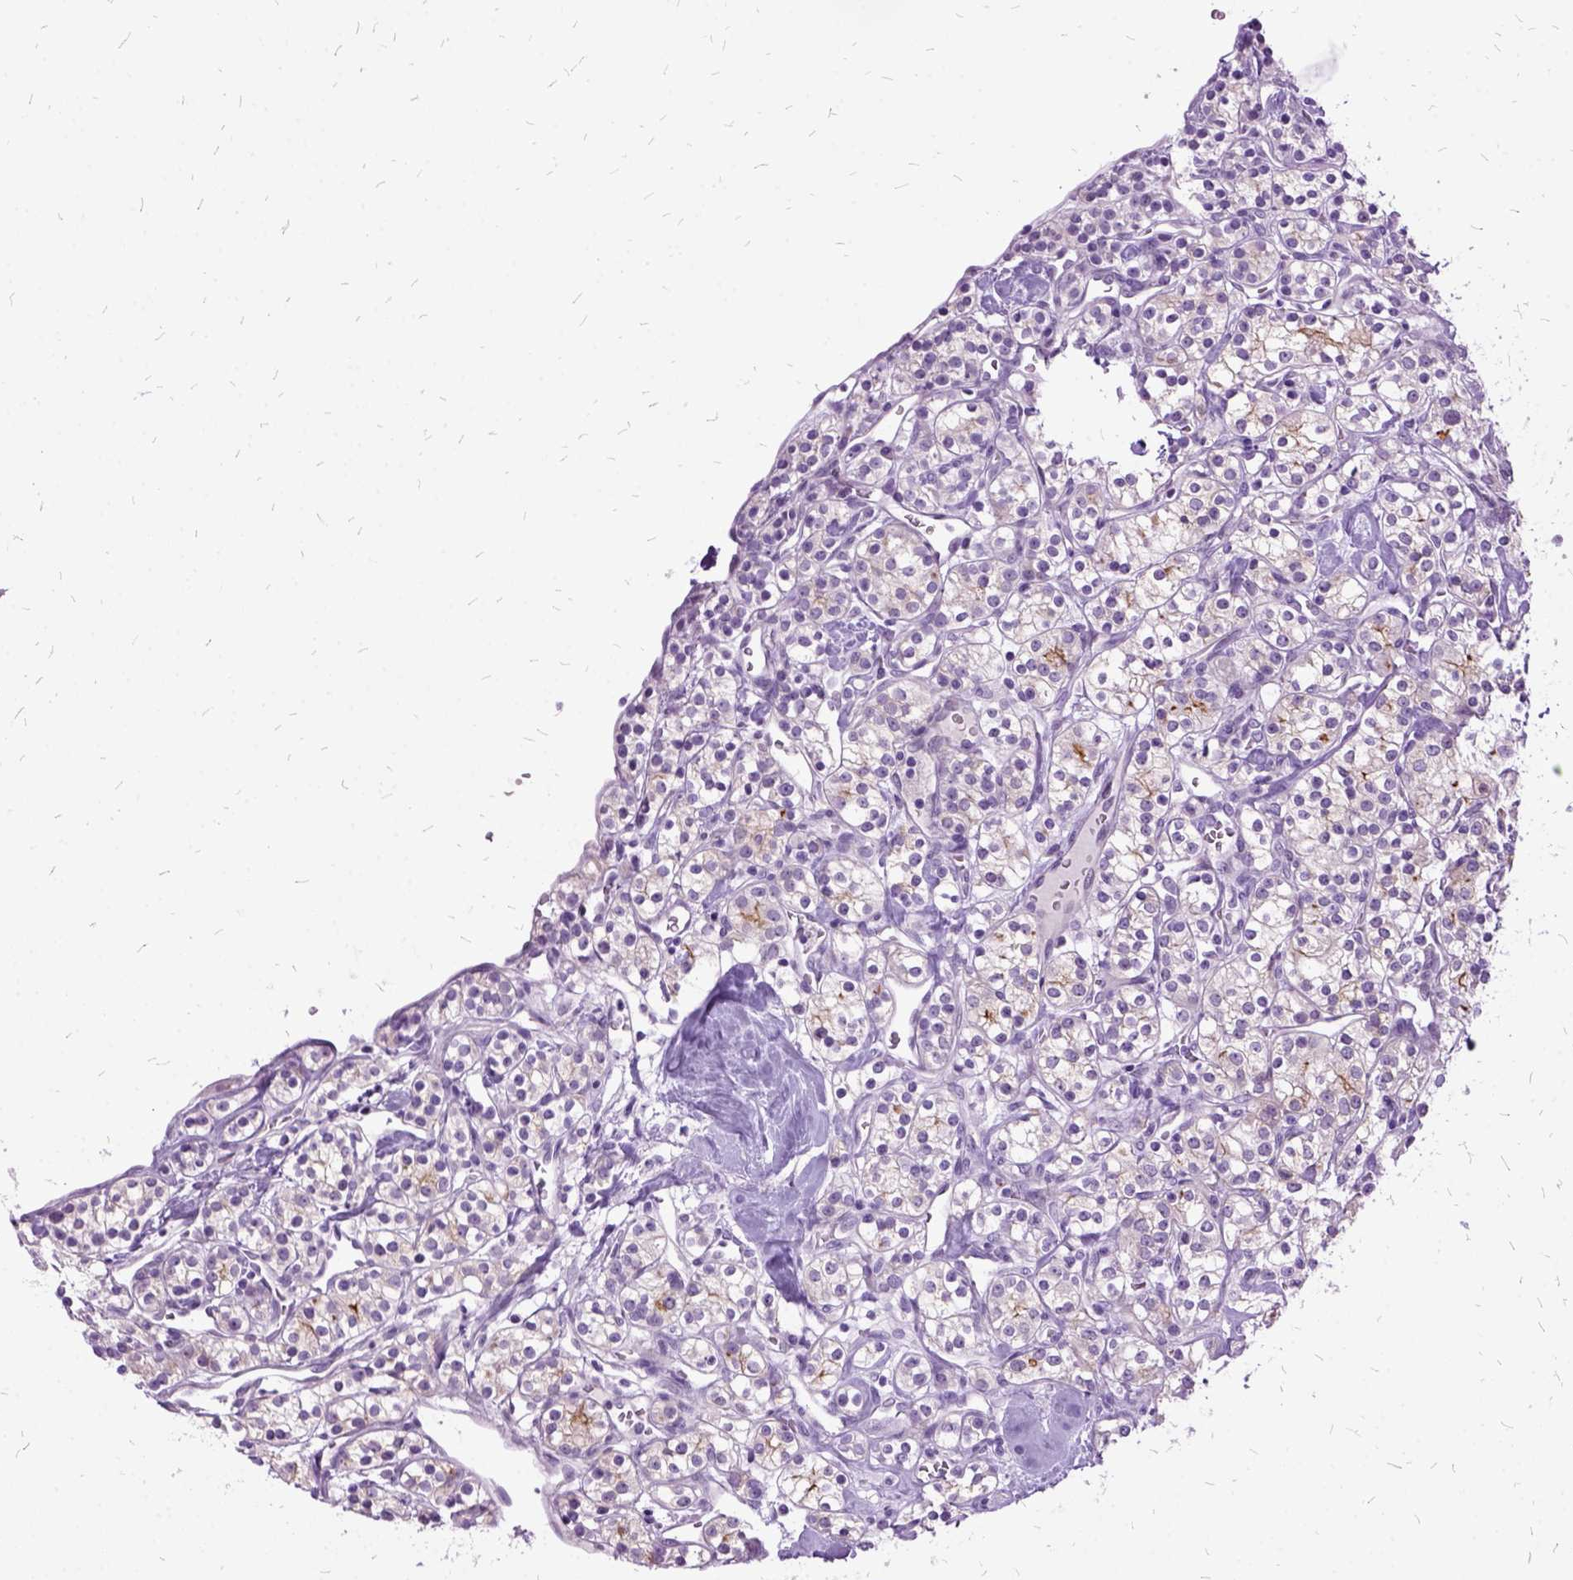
{"staining": {"intensity": "strong", "quantity": "<25%", "location": "cytoplasmic/membranous"}, "tissue": "renal cancer", "cell_type": "Tumor cells", "image_type": "cancer", "snomed": [{"axis": "morphology", "description": "Adenocarcinoma, NOS"}, {"axis": "topography", "description": "Kidney"}], "caption": "Renal adenocarcinoma stained for a protein reveals strong cytoplasmic/membranous positivity in tumor cells. (DAB (3,3'-diaminobenzidine) = brown stain, brightfield microscopy at high magnification).", "gene": "MME", "patient": {"sex": "male", "age": 77}}